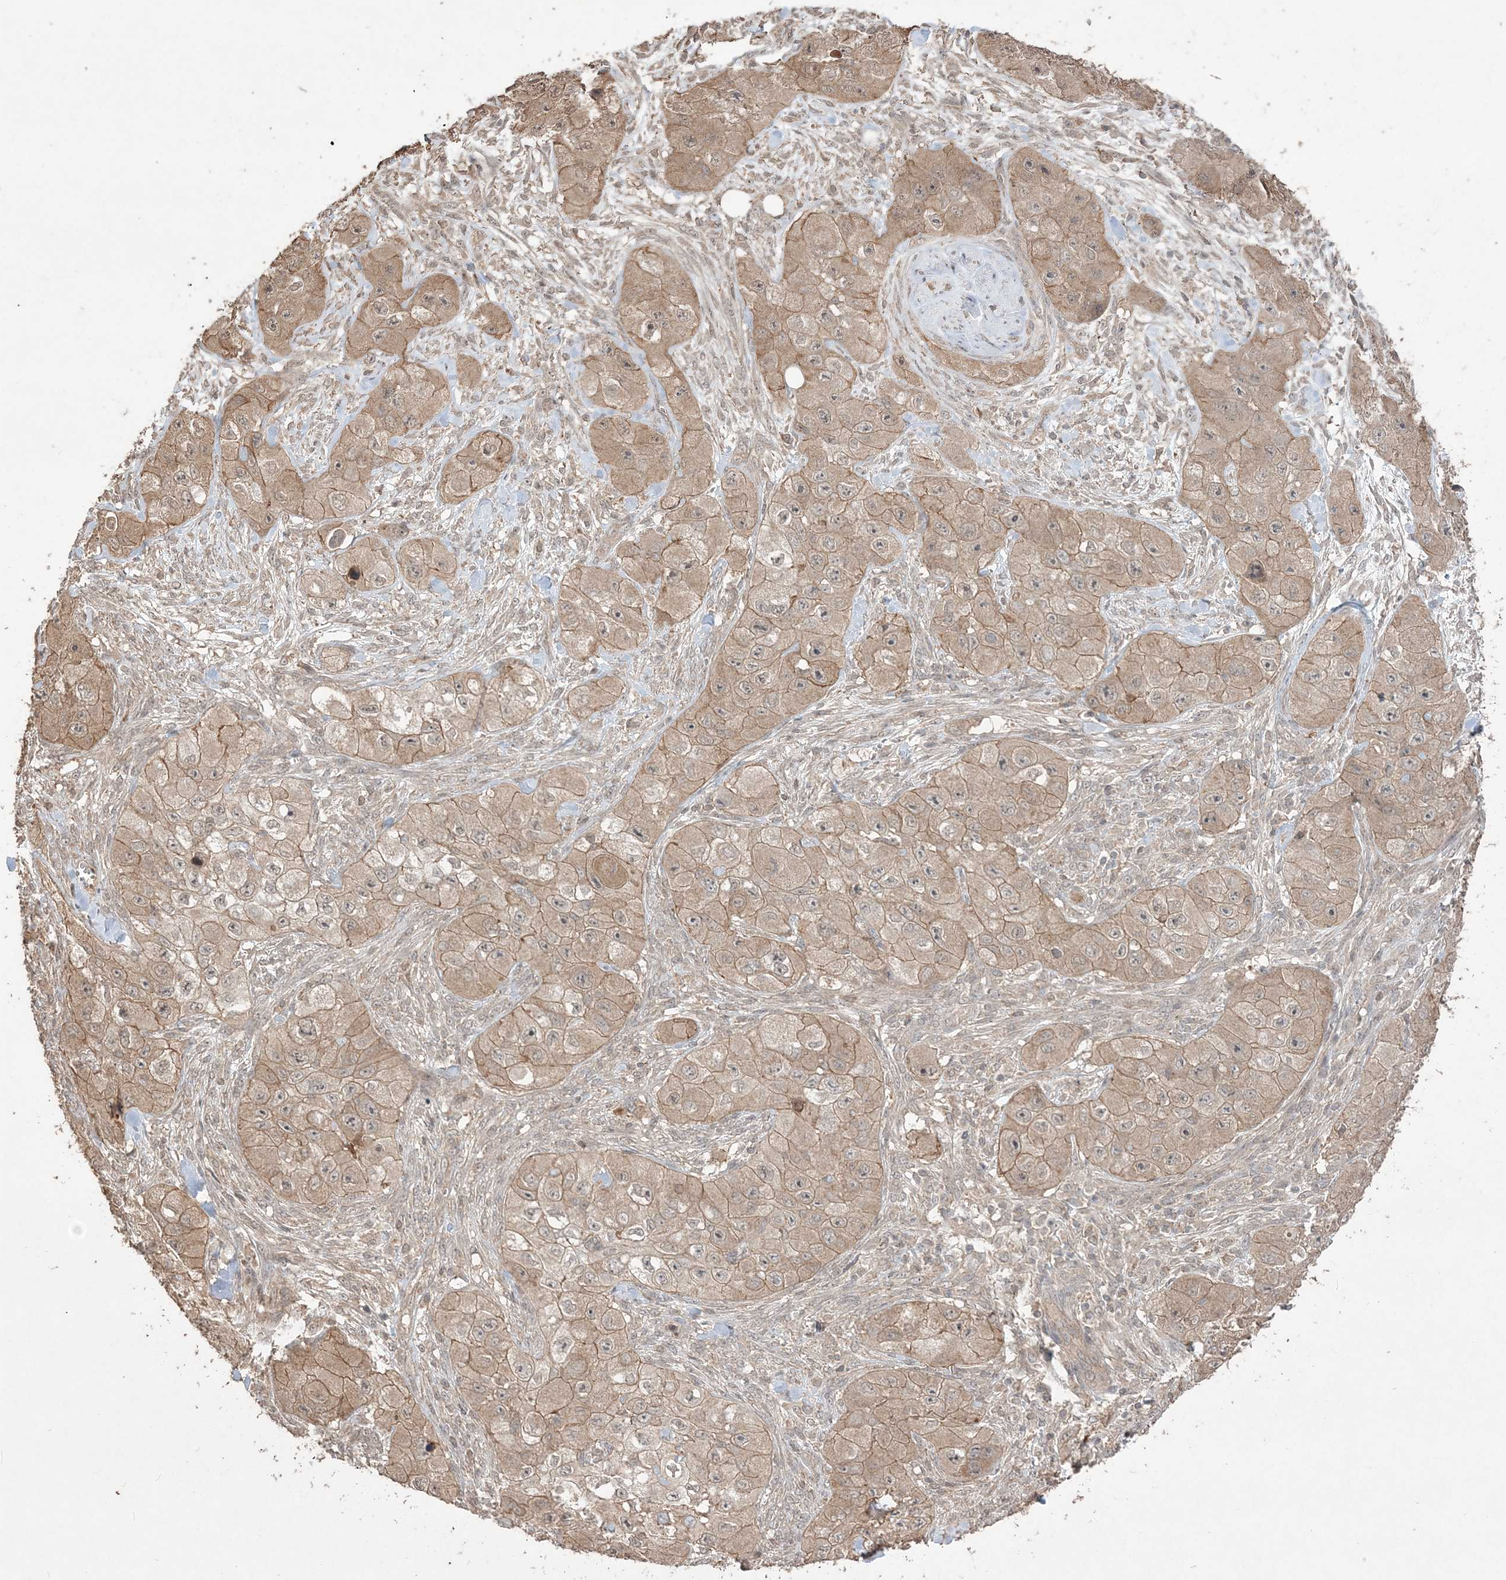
{"staining": {"intensity": "weak", "quantity": ">75%", "location": "cytoplasmic/membranous"}, "tissue": "skin cancer", "cell_type": "Tumor cells", "image_type": "cancer", "snomed": [{"axis": "morphology", "description": "Squamous cell carcinoma, NOS"}, {"axis": "topography", "description": "Skin"}, {"axis": "topography", "description": "Subcutis"}], "caption": "Brown immunohistochemical staining in human skin squamous cell carcinoma shows weak cytoplasmic/membranous positivity in approximately >75% of tumor cells.", "gene": "EHHADH", "patient": {"sex": "male", "age": 73}}